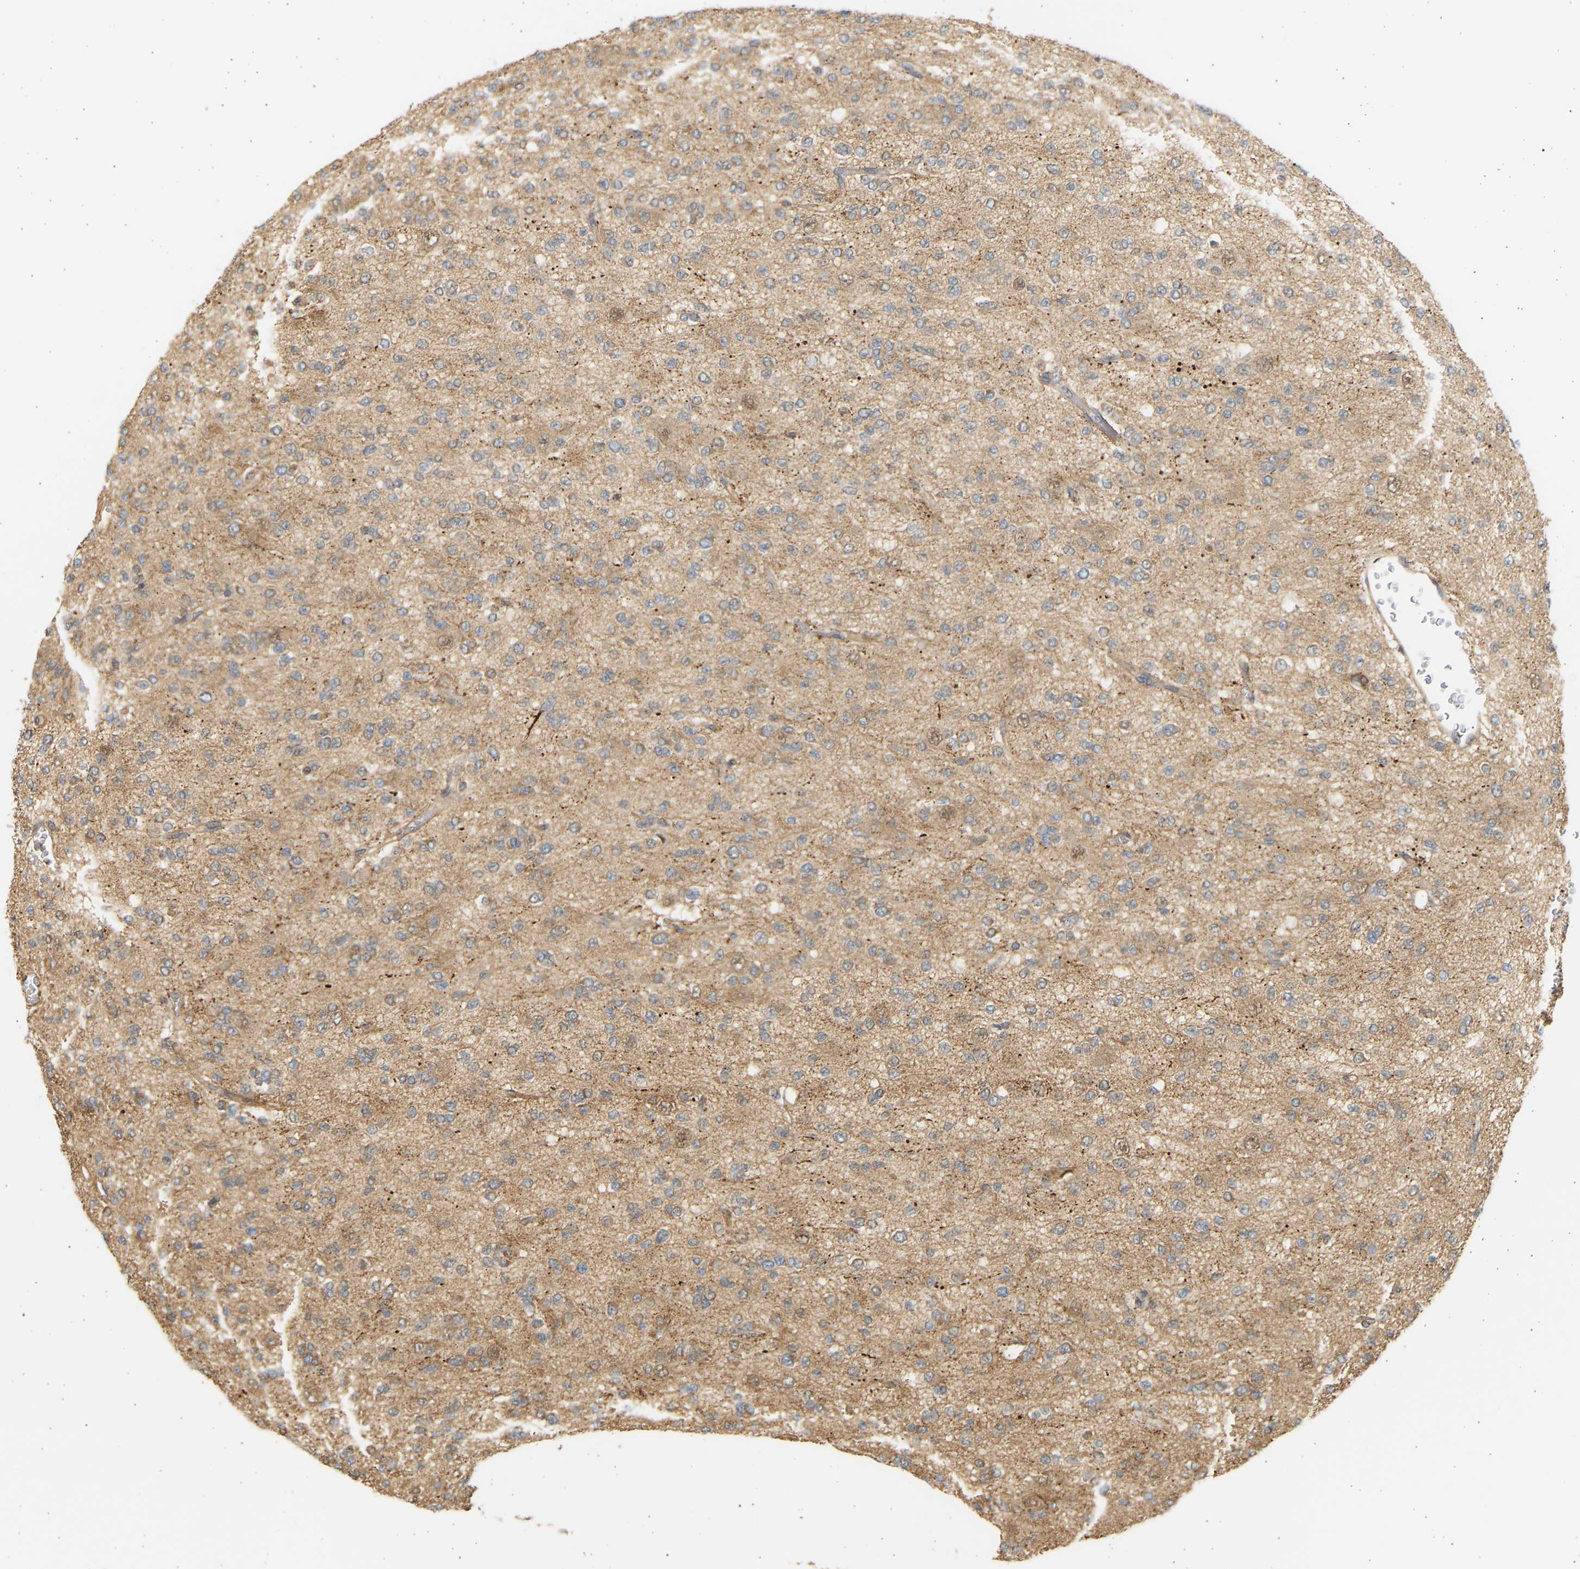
{"staining": {"intensity": "moderate", "quantity": "<25%", "location": "cytoplasmic/membranous"}, "tissue": "glioma", "cell_type": "Tumor cells", "image_type": "cancer", "snomed": [{"axis": "morphology", "description": "Glioma, malignant, Low grade"}, {"axis": "topography", "description": "Brain"}], "caption": "Human glioma stained for a protein (brown) demonstrates moderate cytoplasmic/membranous positive staining in about <25% of tumor cells.", "gene": "B4GALT6", "patient": {"sex": "male", "age": 38}}